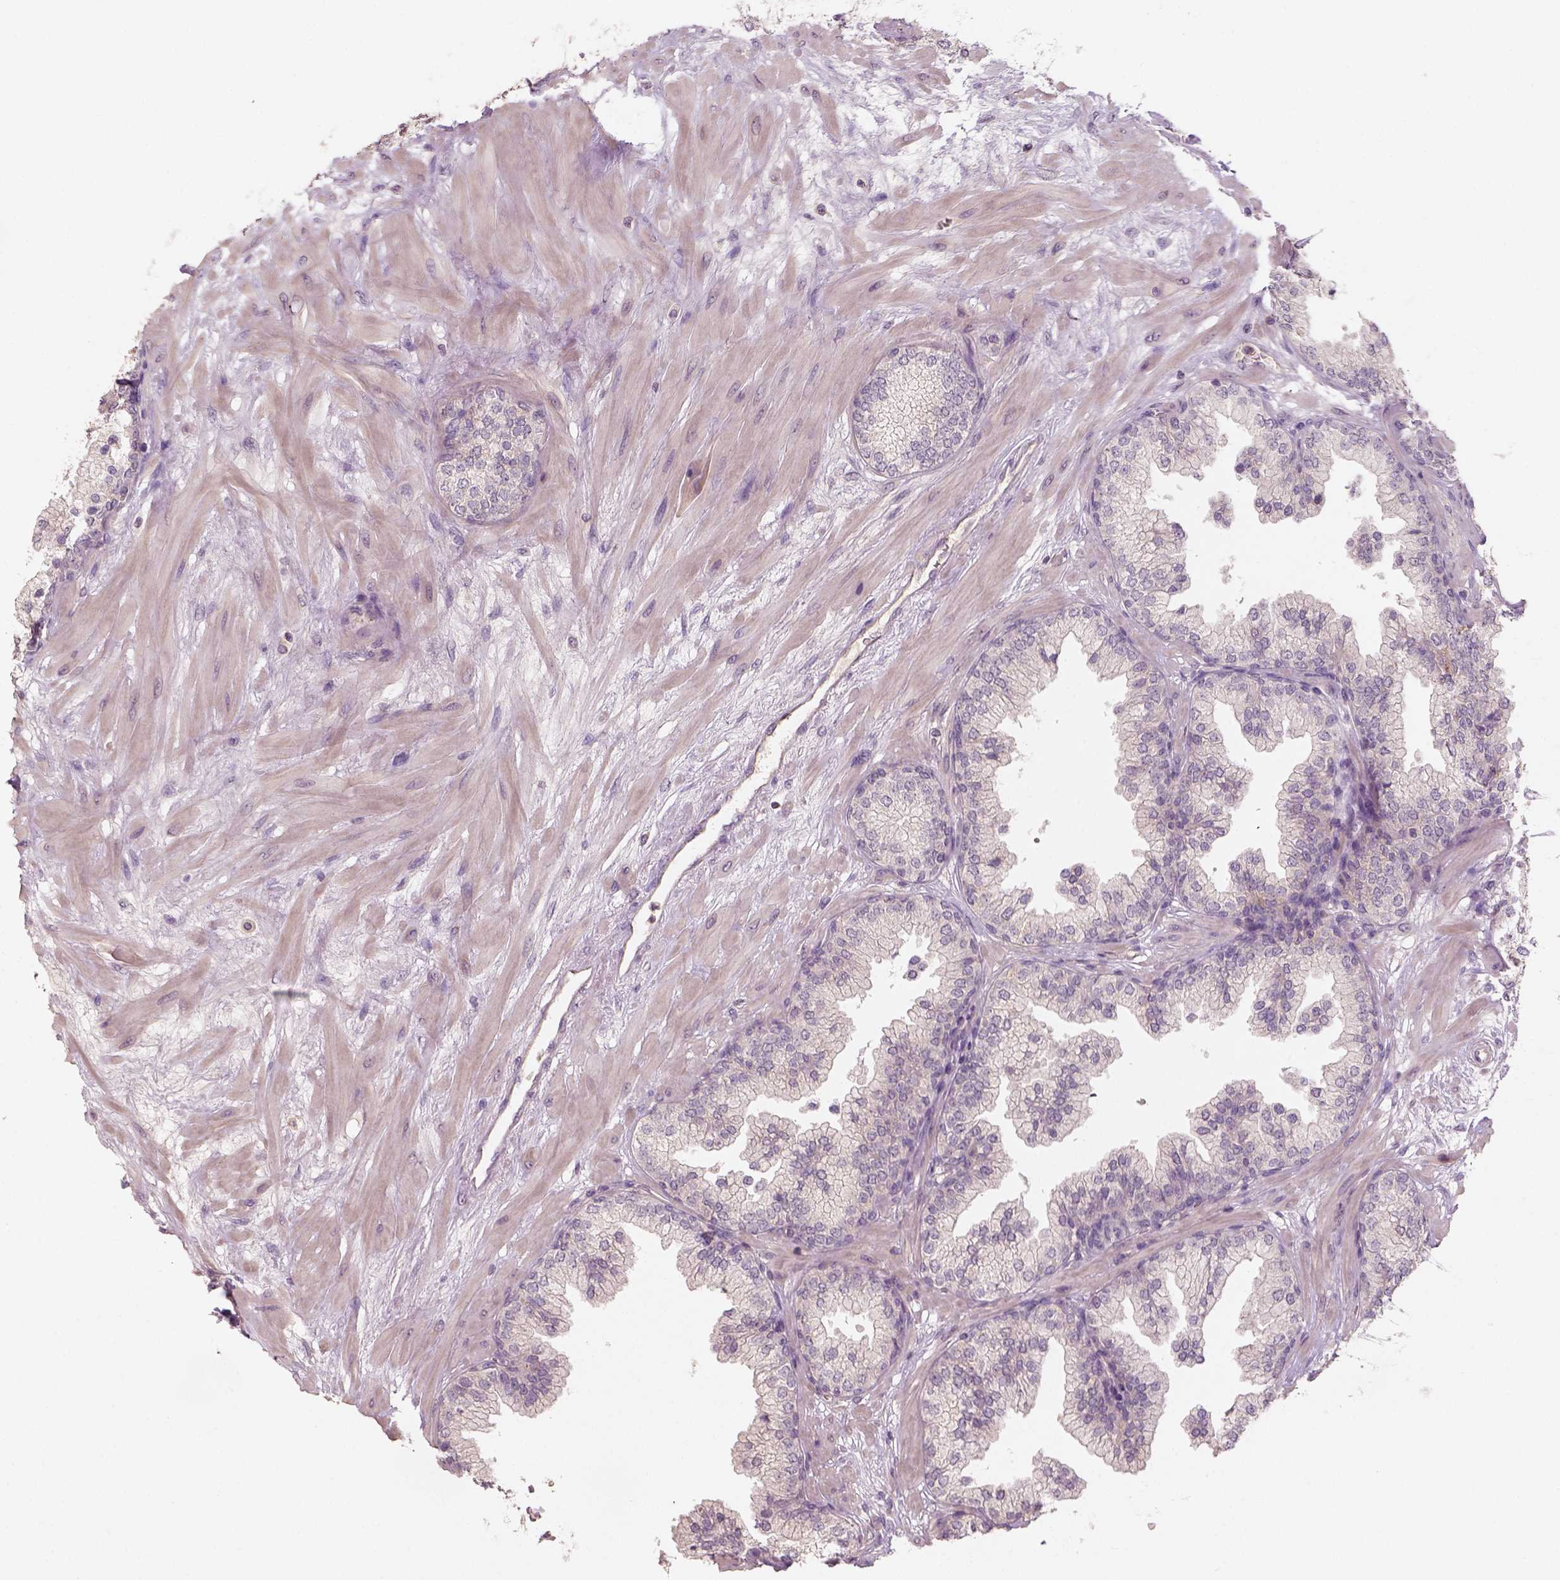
{"staining": {"intensity": "negative", "quantity": "none", "location": "none"}, "tissue": "prostate", "cell_type": "Glandular cells", "image_type": "normal", "snomed": [{"axis": "morphology", "description": "Normal tissue, NOS"}, {"axis": "topography", "description": "Prostate"}, {"axis": "topography", "description": "Peripheral nerve tissue"}], "caption": "Immunohistochemical staining of normal human prostate shows no significant positivity in glandular cells.", "gene": "AQP9", "patient": {"sex": "male", "age": 61}}